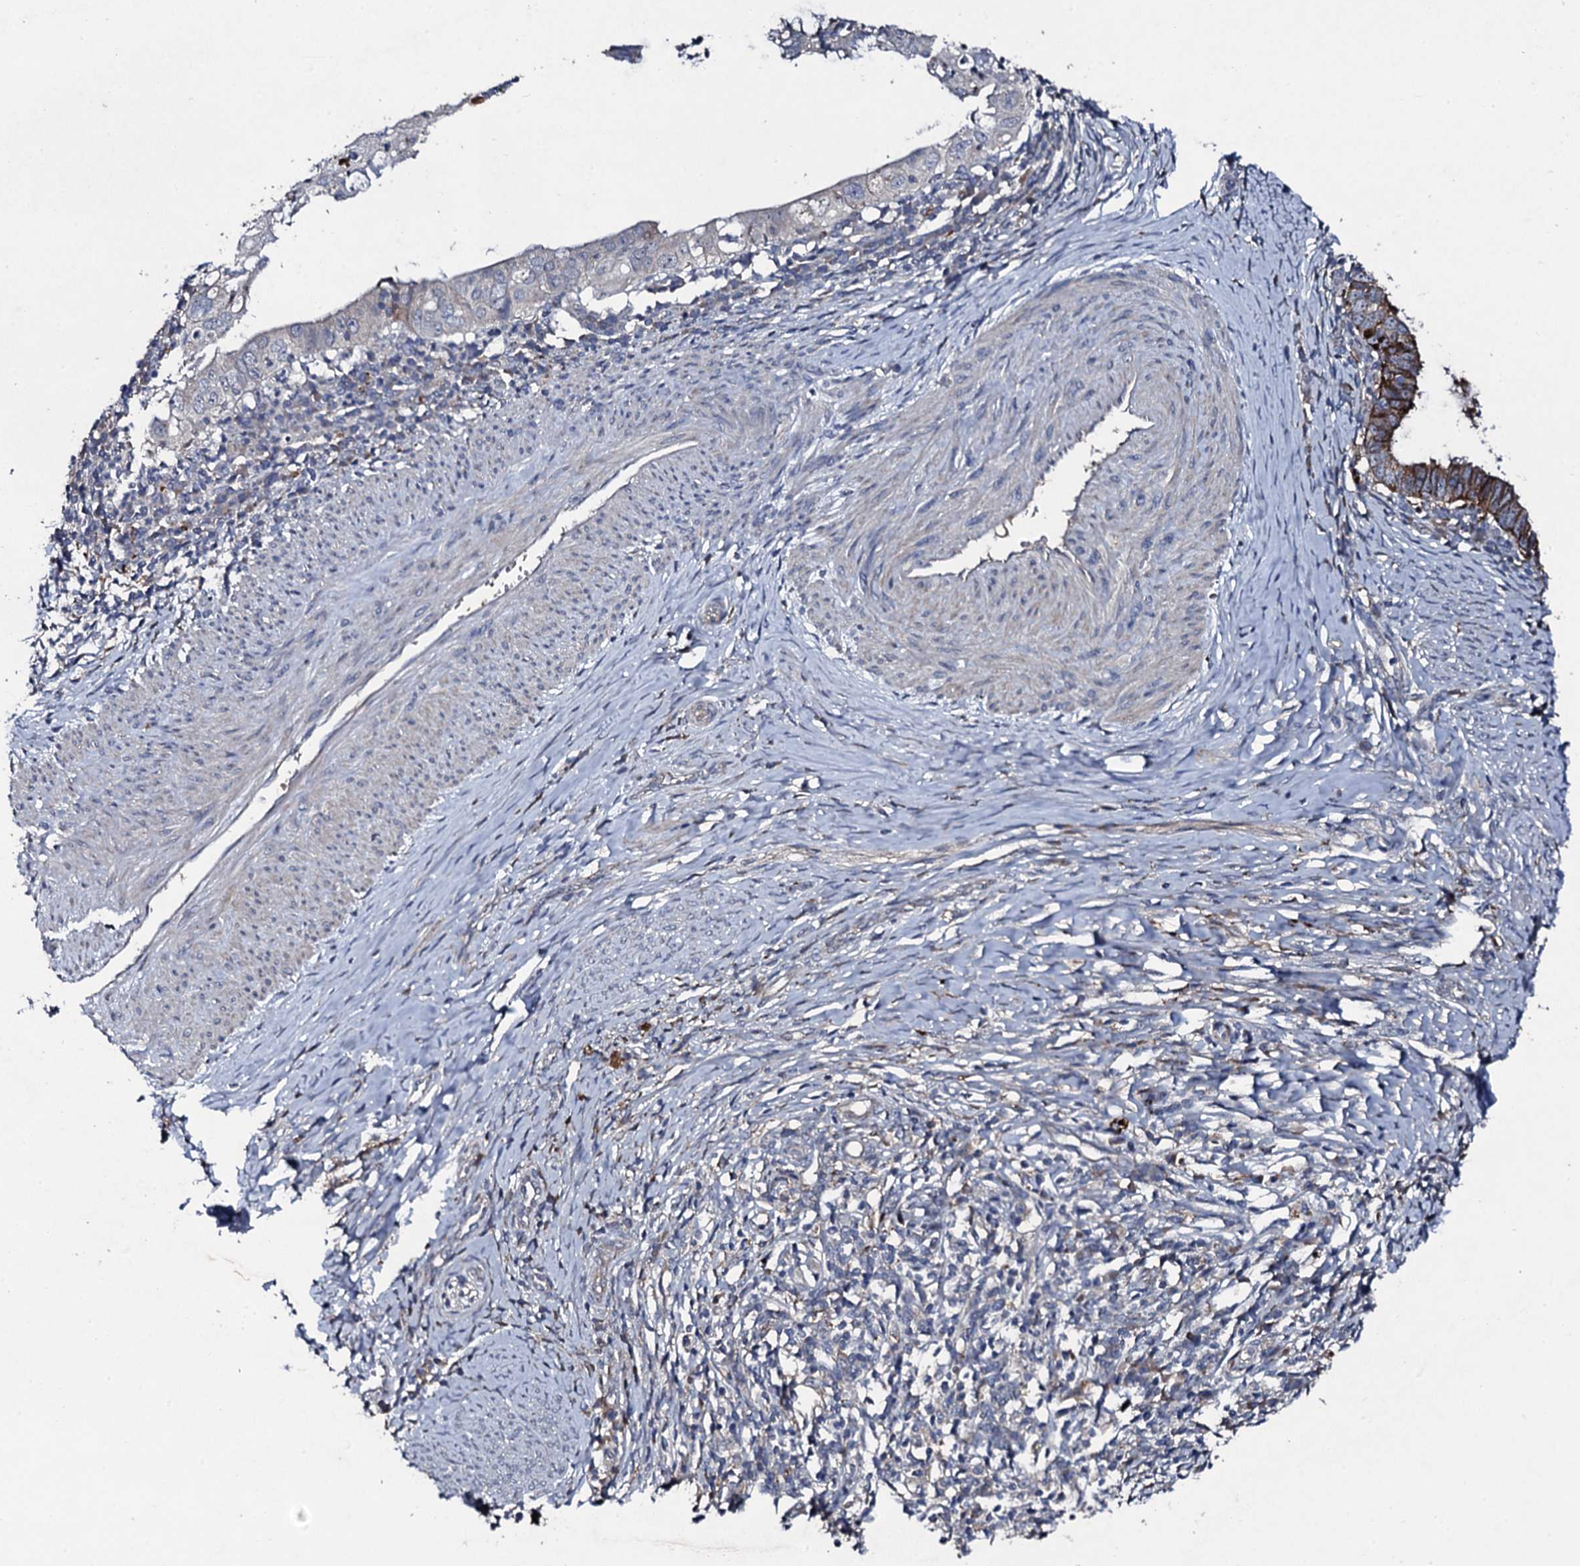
{"staining": {"intensity": "strong", "quantity": "25%-75%", "location": "cytoplasmic/membranous"}, "tissue": "cervical cancer", "cell_type": "Tumor cells", "image_type": "cancer", "snomed": [{"axis": "morphology", "description": "Adenocarcinoma, NOS"}, {"axis": "topography", "description": "Cervix"}], "caption": "IHC image of neoplastic tissue: cervical cancer stained using immunohistochemistry demonstrates high levels of strong protein expression localized specifically in the cytoplasmic/membranous of tumor cells, appearing as a cytoplasmic/membranous brown color.", "gene": "LRRC28", "patient": {"sex": "female", "age": 36}}